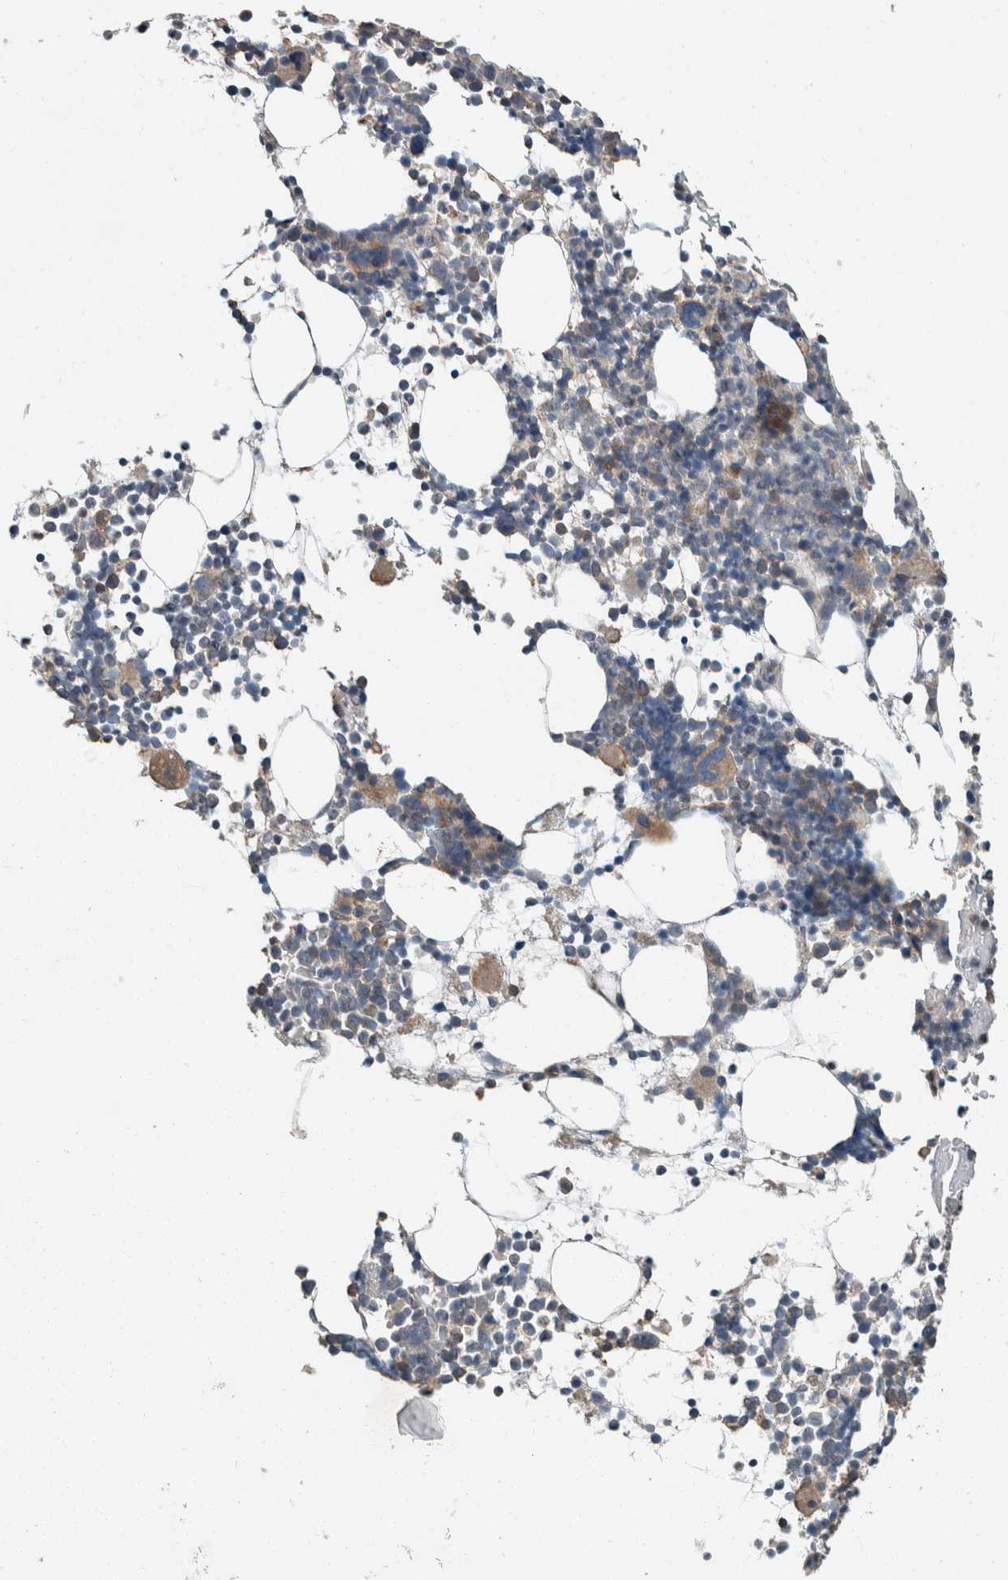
{"staining": {"intensity": "moderate", "quantity": "<25%", "location": "cytoplasmic/membranous"}, "tissue": "bone marrow", "cell_type": "Hematopoietic cells", "image_type": "normal", "snomed": [{"axis": "morphology", "description": "Normal tissue, NOS"}, {"axis": "morphology", "description": "Inflammation, NOS"}, {"axis": "topography", "description": "Bone marrow"}], "caption": "Bone marrow stained with immunohistochemistry shows moderate cytoplasmic/membranous positivity in approximately <25% of hematopoietic cells. (DAB (3,3'-diaminobenzidine) = brown stain, brightfield microscopy at high magnification).", "gene": "KNTC1", "patient": {"sex": "male", "age": 78}}